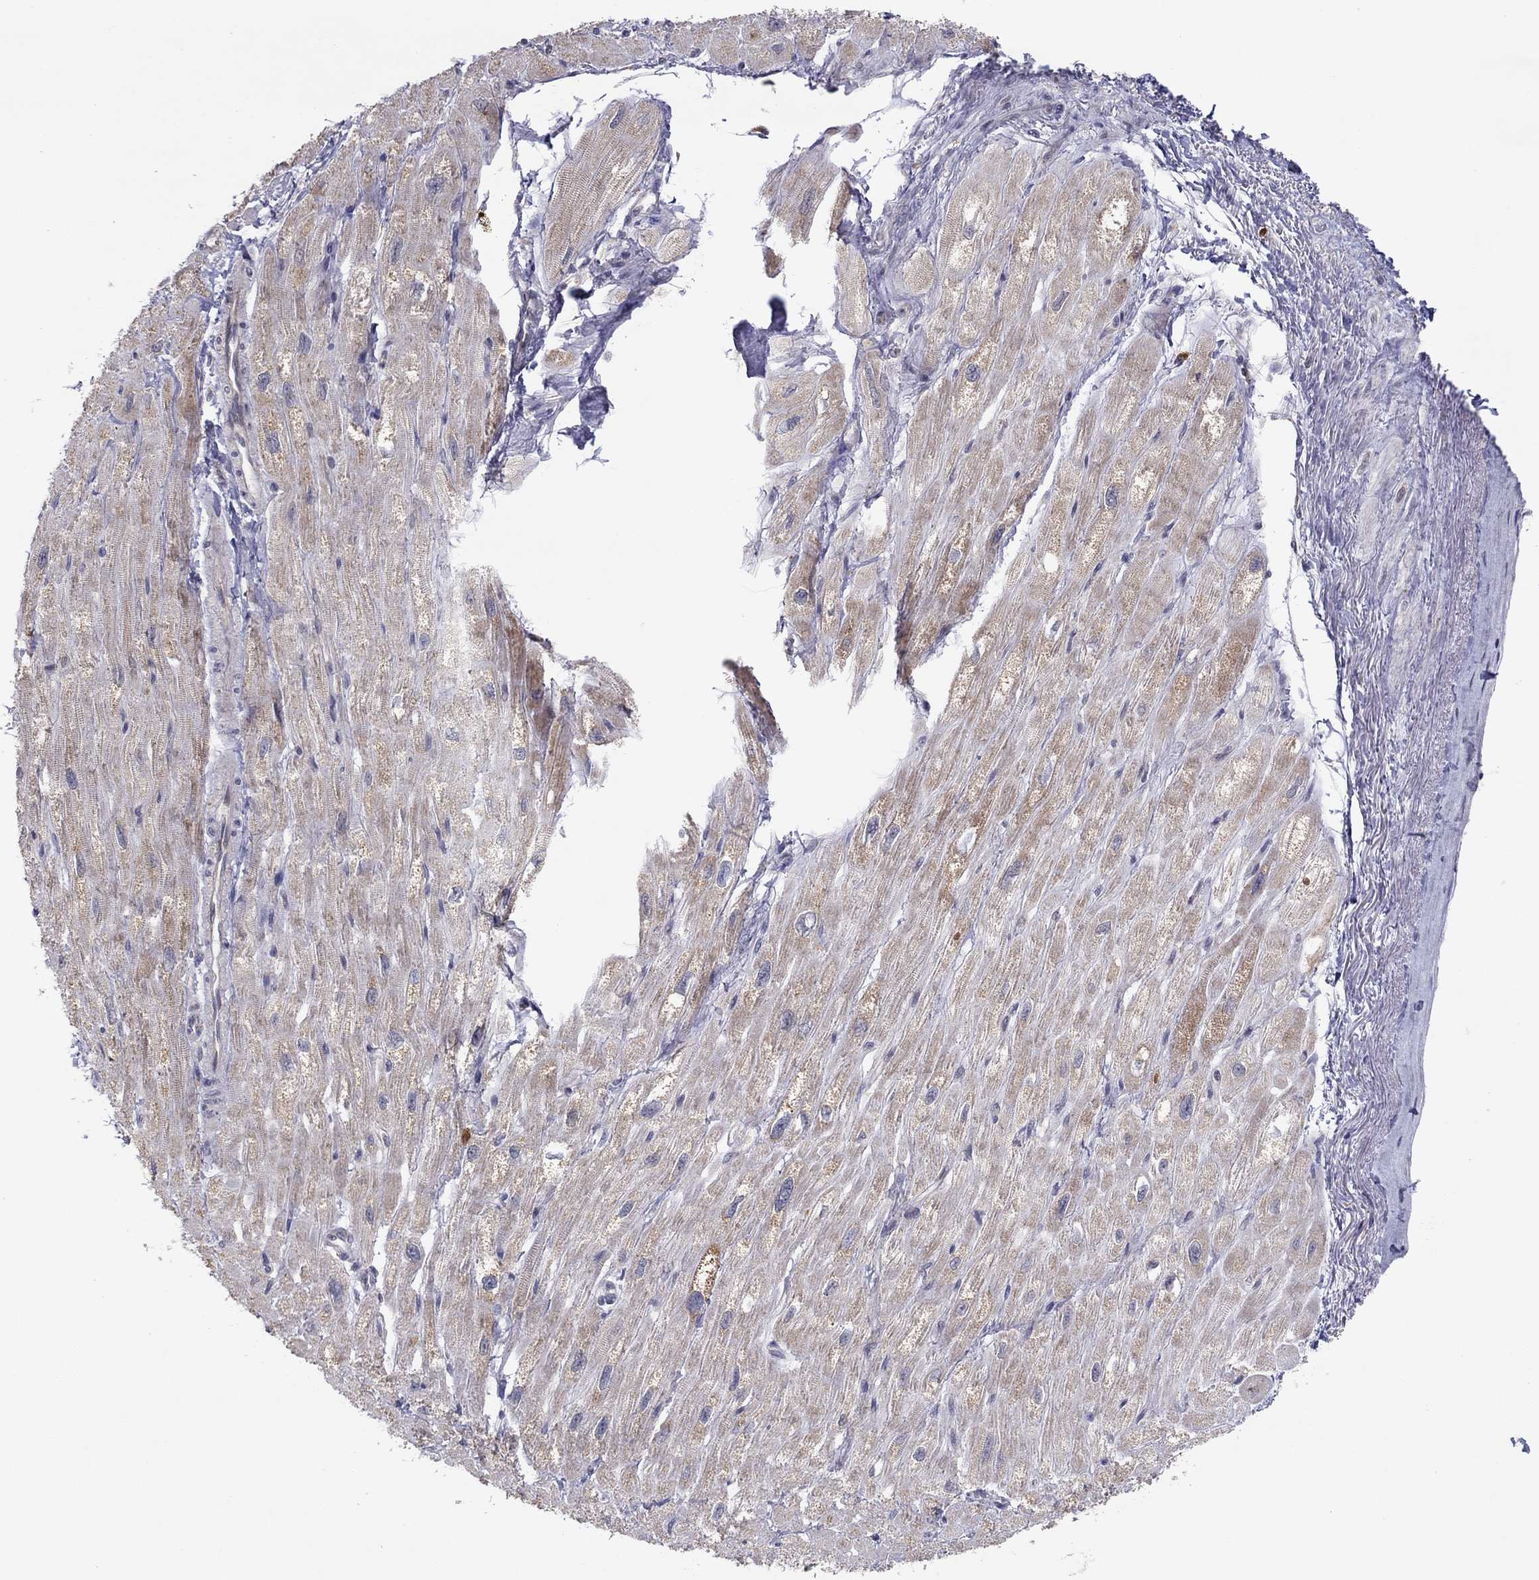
{"staining": {"intensity": "moderate", "quantity": "25%-75%", "location": "cytoplasmic/membranous"}, "tissue": "heart muscle", "cell_type": "Cardiomyocytes", "image_type": "normal", "snomed": [{"axis": "morphology", "description": "Normal tissue, NOS"}, {"axis": "topography", "description": "Heart"}], "caption": "Cardiomyocytes exhibit medium levels of moderate cytoplasmic/membranous positivity in approximately 25%-75% of cells in benign heart muscle. Using DAB (3,3'-diaminobenzidine) (brown) and hematoxylin (blue) stains, captured at high magnification using brightfield microscopy.", "gene": "CRACDL", "patient": {"sex": "male", "age": 66}}